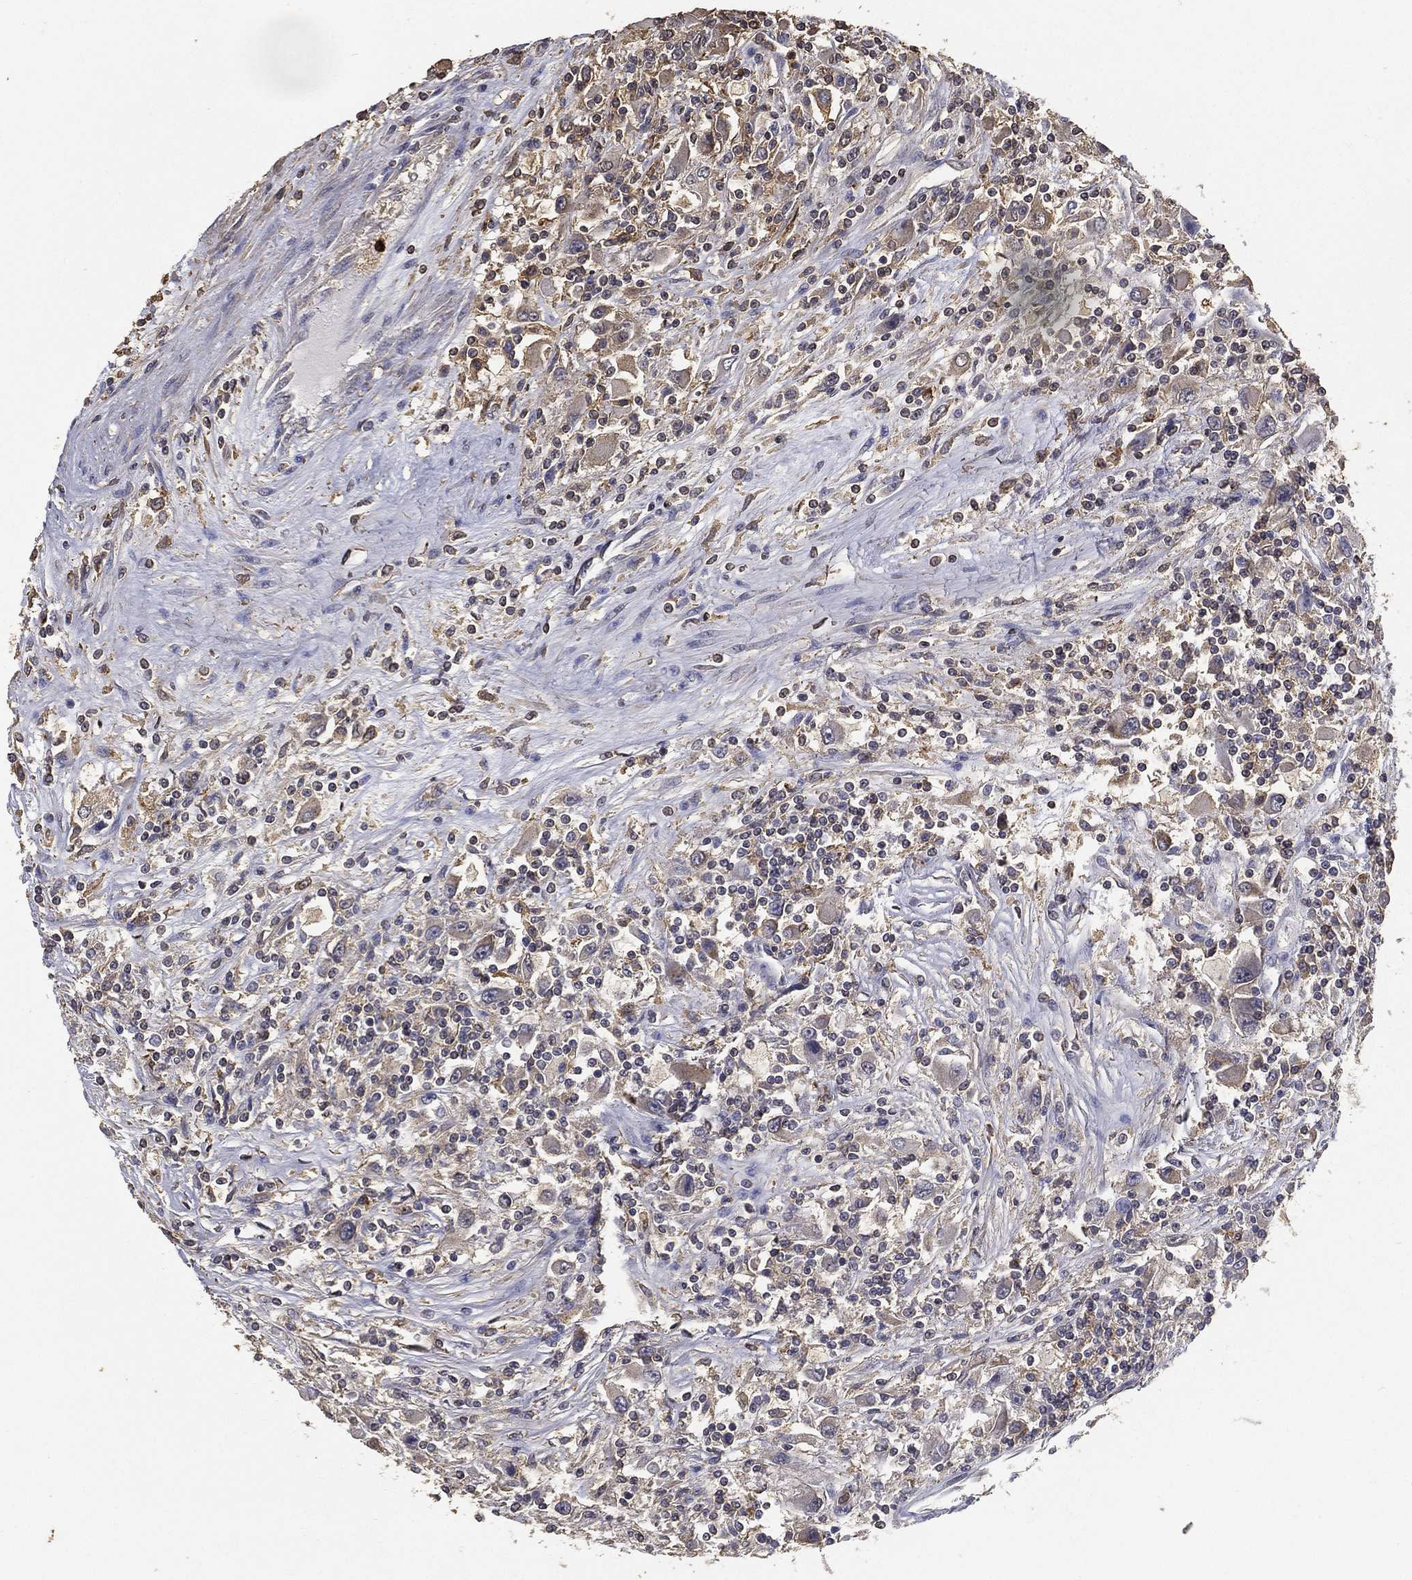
{"staining": {"intensity": "weak", "quantity": "25%-75%", "location": "cytoplasmic/membranous"}, "tissue": "renal cancer", "cell_type": "Tumor cells", "image_type": "cancer", "snomed": [{"axis": "morphology", "description": "Adenocarcinoma, NOS"}, {"axis": "topography", "description": "Kidney"}], "caption": "Protein staining by IHC demonstrates weak cytoplasmic/membranous staining in approximately 25%-75% of tumor cells in renal cancer (adenocarcinoma).", "gene": "GPR183", "patient": {"sex": "female", "age": 67}}